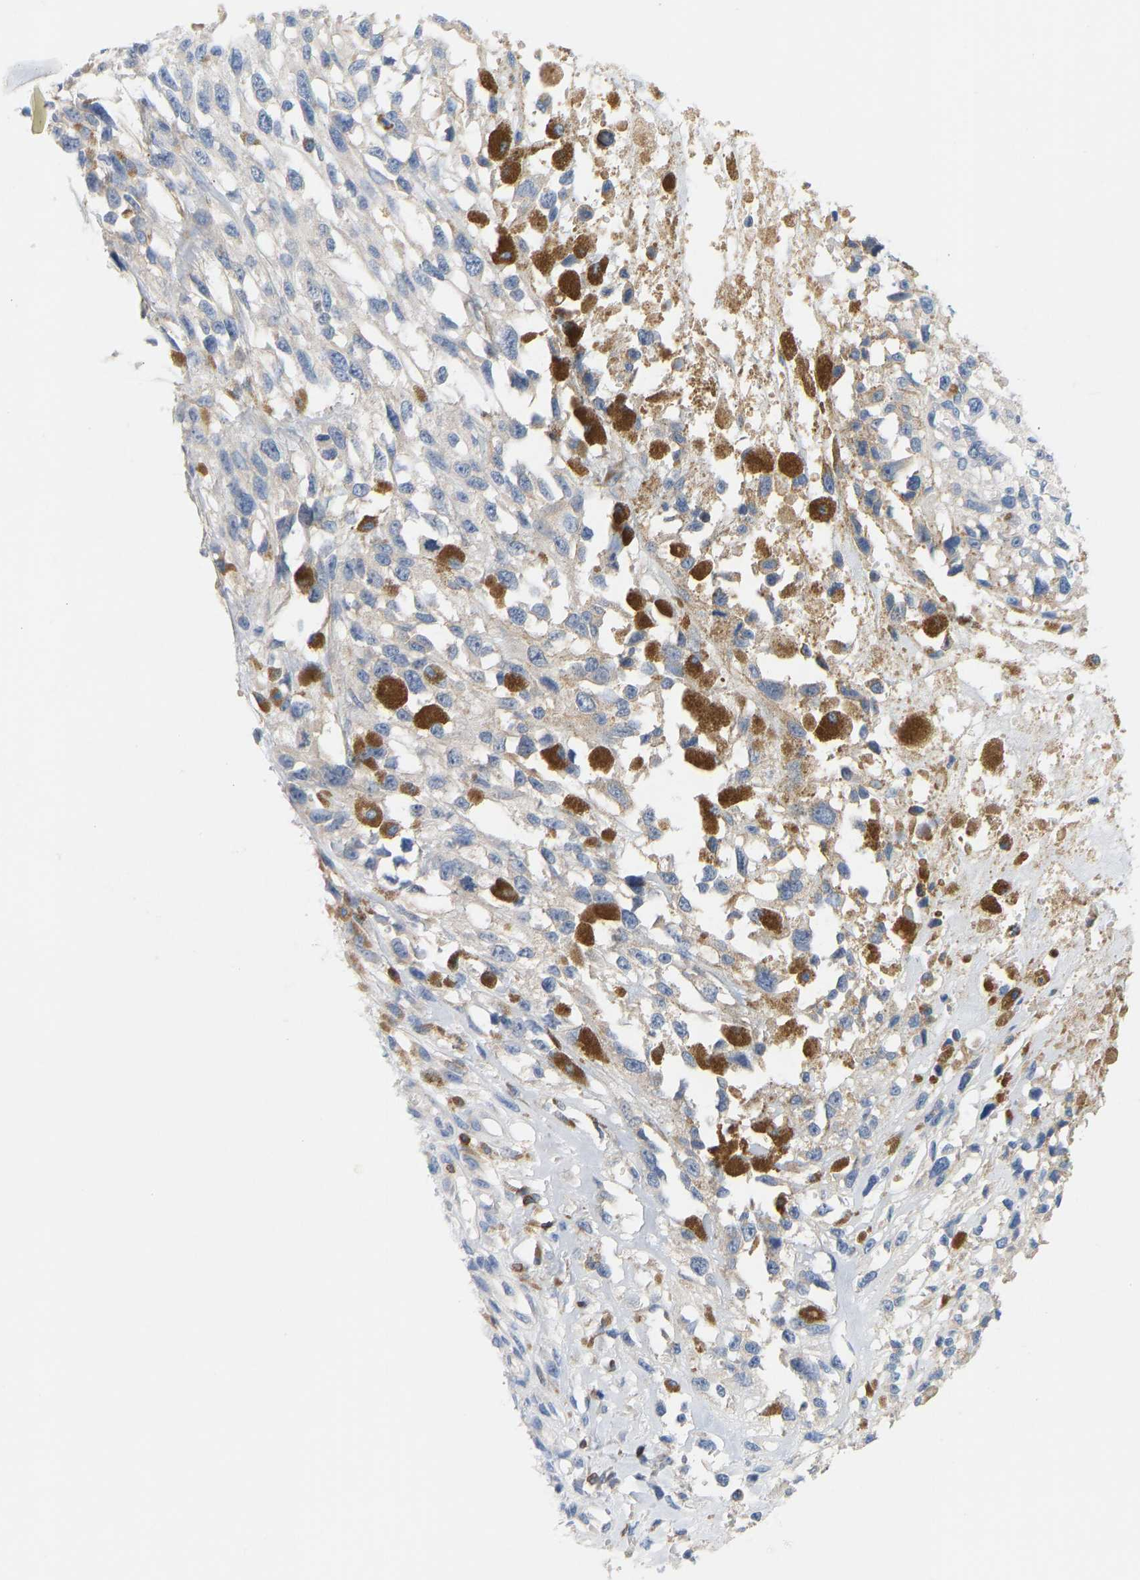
{"staining": {"intensity": "weak", "quantity": "<25%", "location": "cytoplasmic/membranous"}, "tissue": "melanoma", "cell_type": "Tumor cells", "image_type": "cancer", "snomed": [{"axis": "morphology", "description": "Malignant melanoma, Metastatic site"}, {"axis": "topography", "description": "Lymph node"}], "caption": "Melanoma stained for a protein using IHC exhibits no expression tumor cells.", "gene": "EVL", "patient": {"sex": "male", "age": 59}}